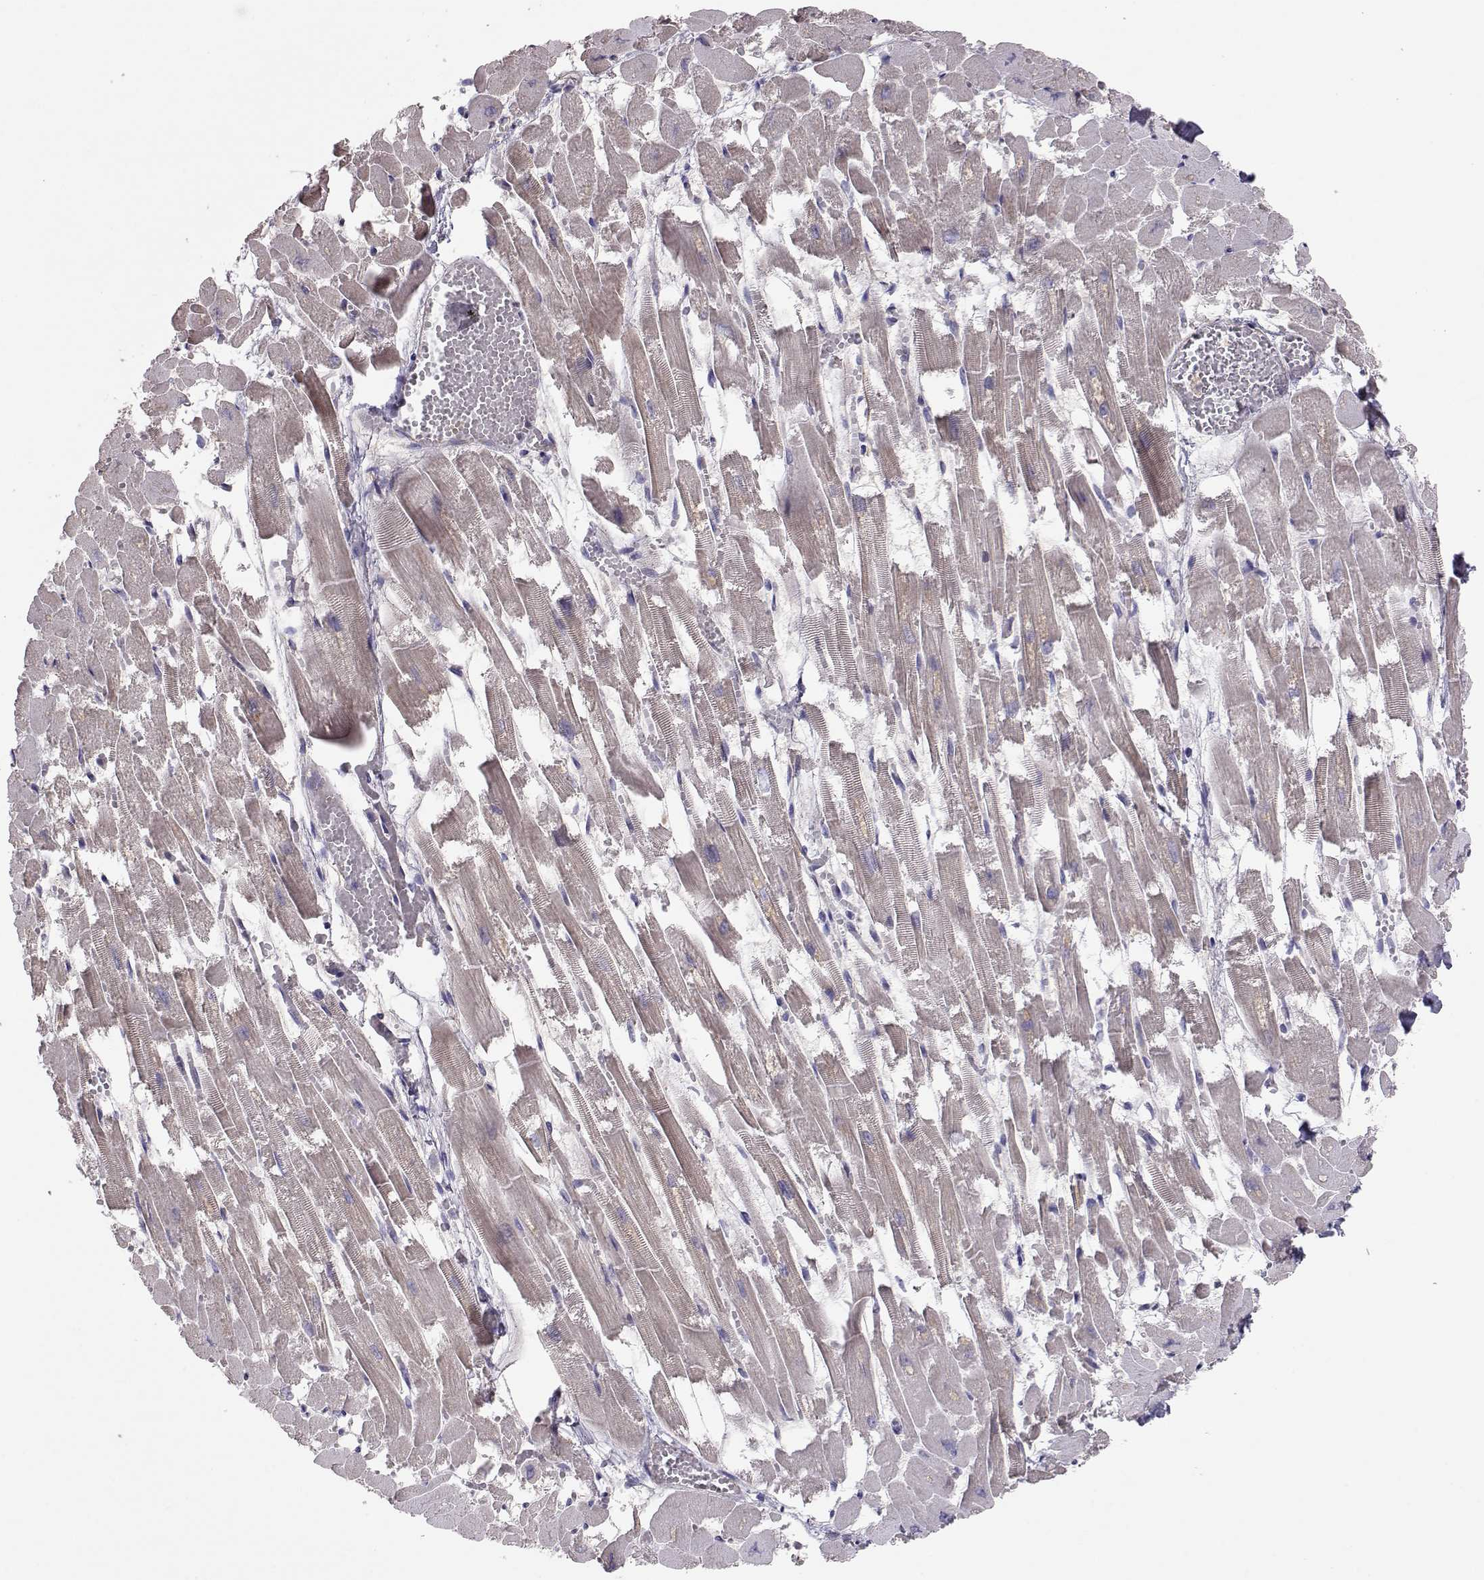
{"staining": {"intensity": "negative", "quantity": "none", "location": "none"}, "tissue": "heart muscle", "cell_type": "Cardiomyocytes", "image_type": "normal", "snomed": [{"axis": "morphology", "description": "Normal tissue, NOS"}, {"axis": "topography", "description": "Heart"}], "caption": "Cardiomyocytes show no significant protein expression in benign heart muscle.", "gene": "NCAM2", "patient": {"sex": "female", "age": 52}}